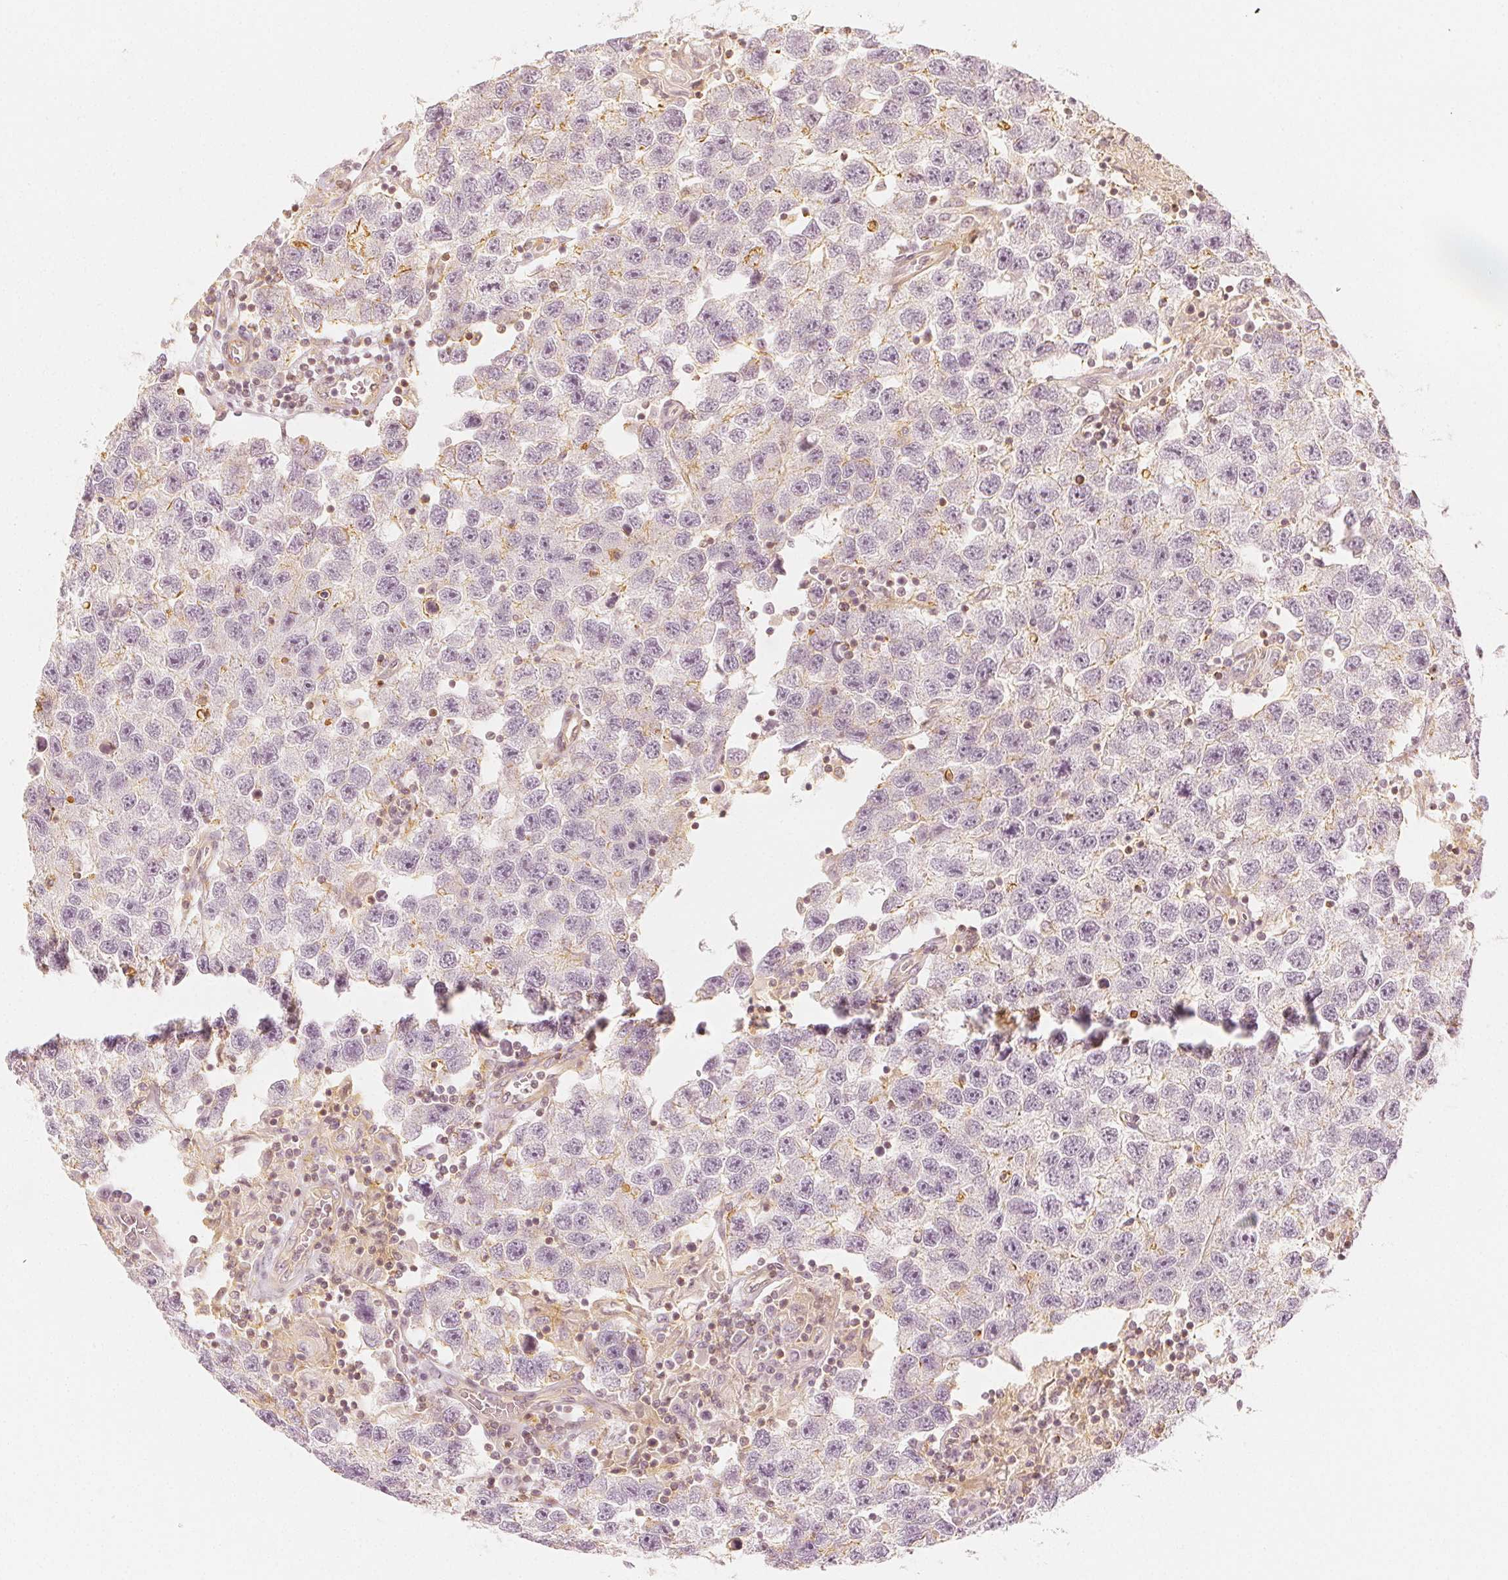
{"staining": {"intensity": "moderate", "quantity": "<25%", "location": "cytoplasmic/membranous"}, "tissue": "testis cancer", "cell_type": "Tumor cells", "image_type": "cancer", "snomed": [{"axis": "morphology", "description": "Seminoma, NOS"}, {"axis": "topography", "description": "Testis"}], "caption": "Protein staining of testis seminoma tissue displays moderate cytoplasmic/membranous expression in approximately <25% of tumor cells. The staining is performed using DAB (3,3'-diaminobenzidine) brown chromogen to label protein expression. The nuclei are counter-stained blue using hematoxylin.", "gene": "ARHGAP26", "patient": {"sex": "male", "age": 26}}